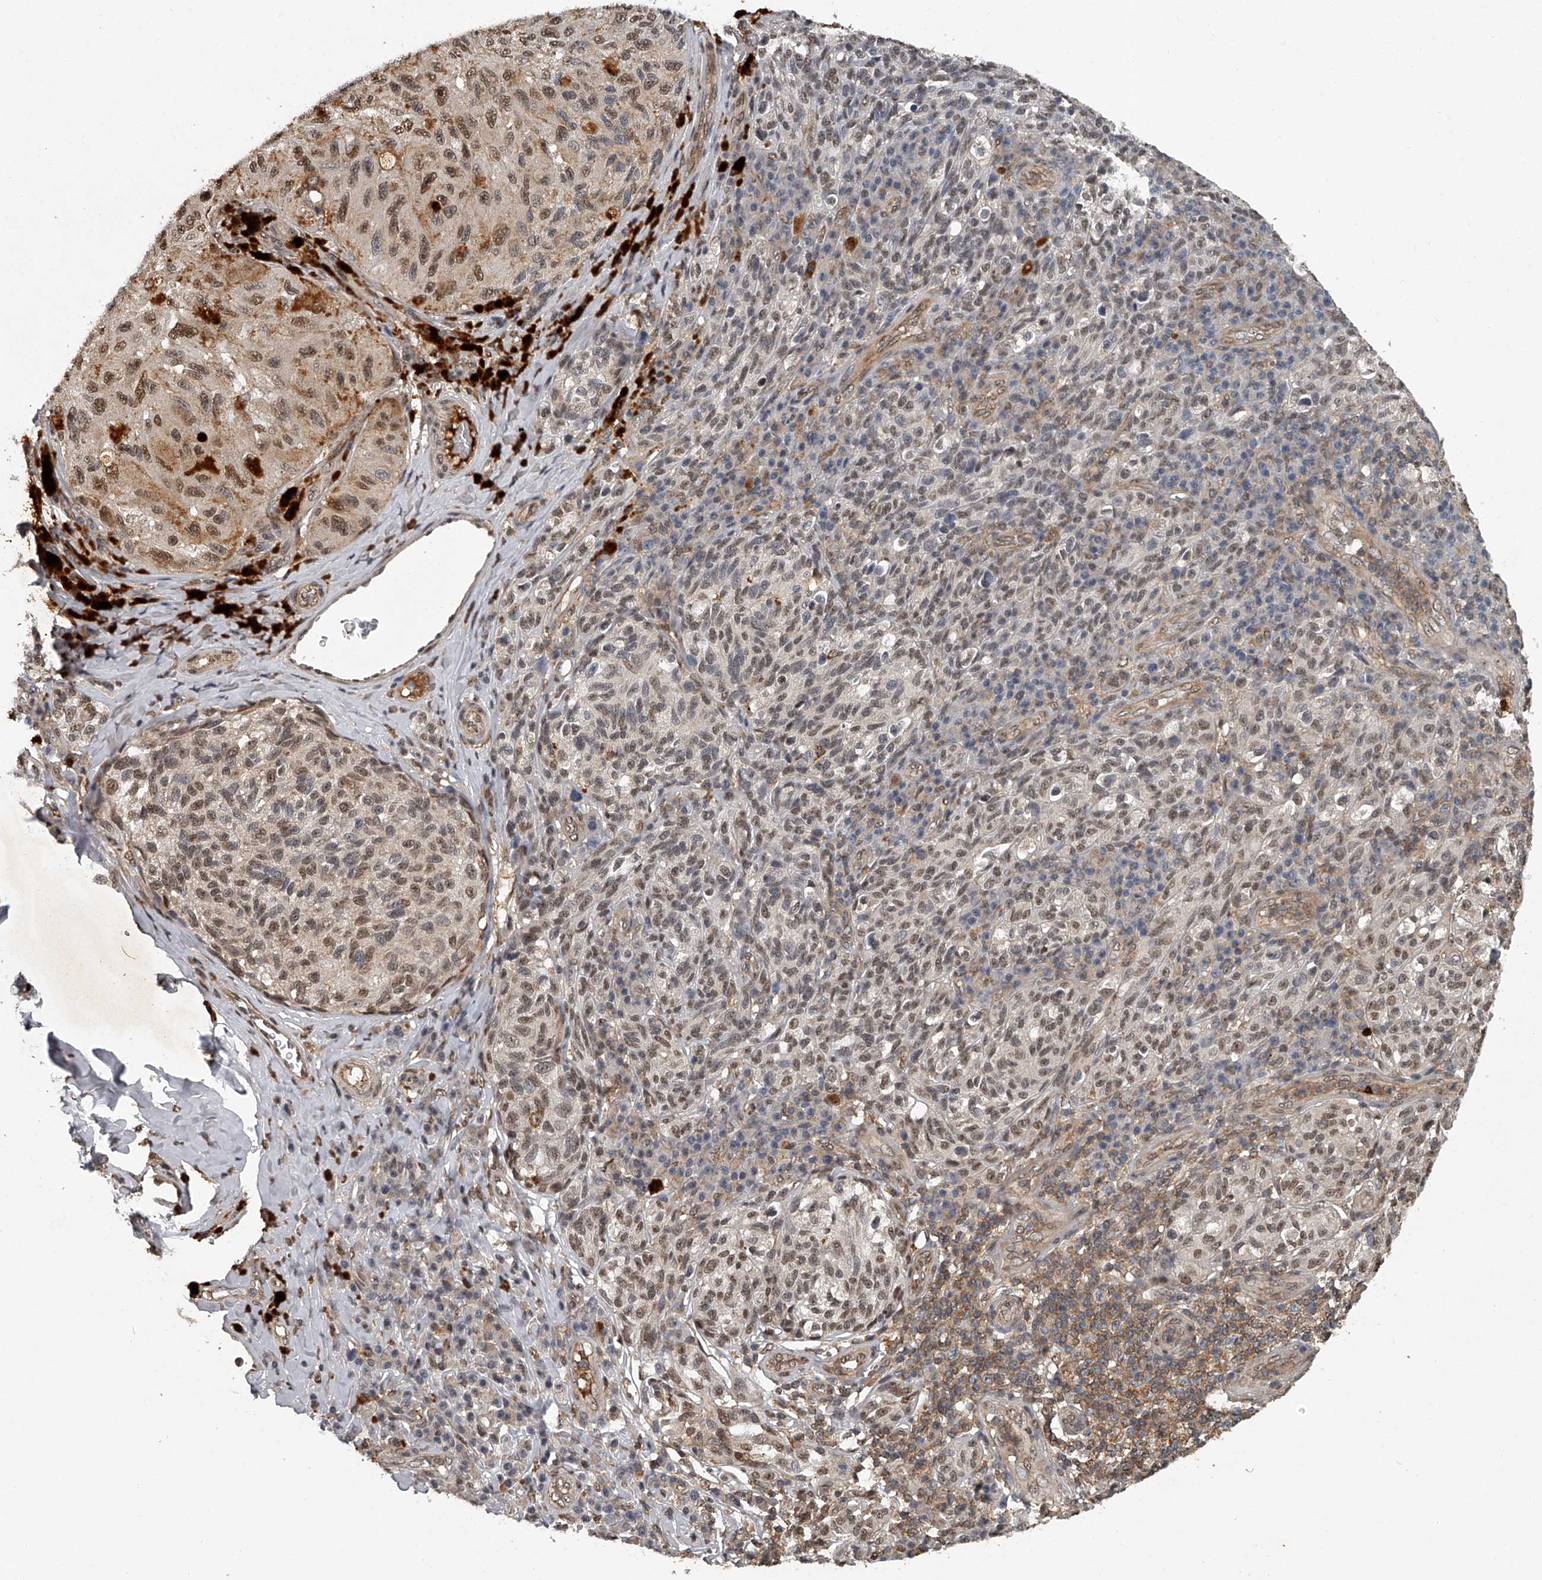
{"staining": {"intensity": "weak", "quantity": ">75%", "location": "nuclear"}, "tissue": "melanoma", "cell_type": "Tumor cells", "image_type": "cancer", "snomed": [{"axis": "morphology", "description": "Malignant melanoma, NOS"}, {"axis": "topography", "description": "Skin"}], "caption": "The immunohistochemical stain shows weak nuclear positivity in tumor cells of melanoma tissue.", "gene": "PLEKHG1", "patient": {"sex": "female", "age": 73}}